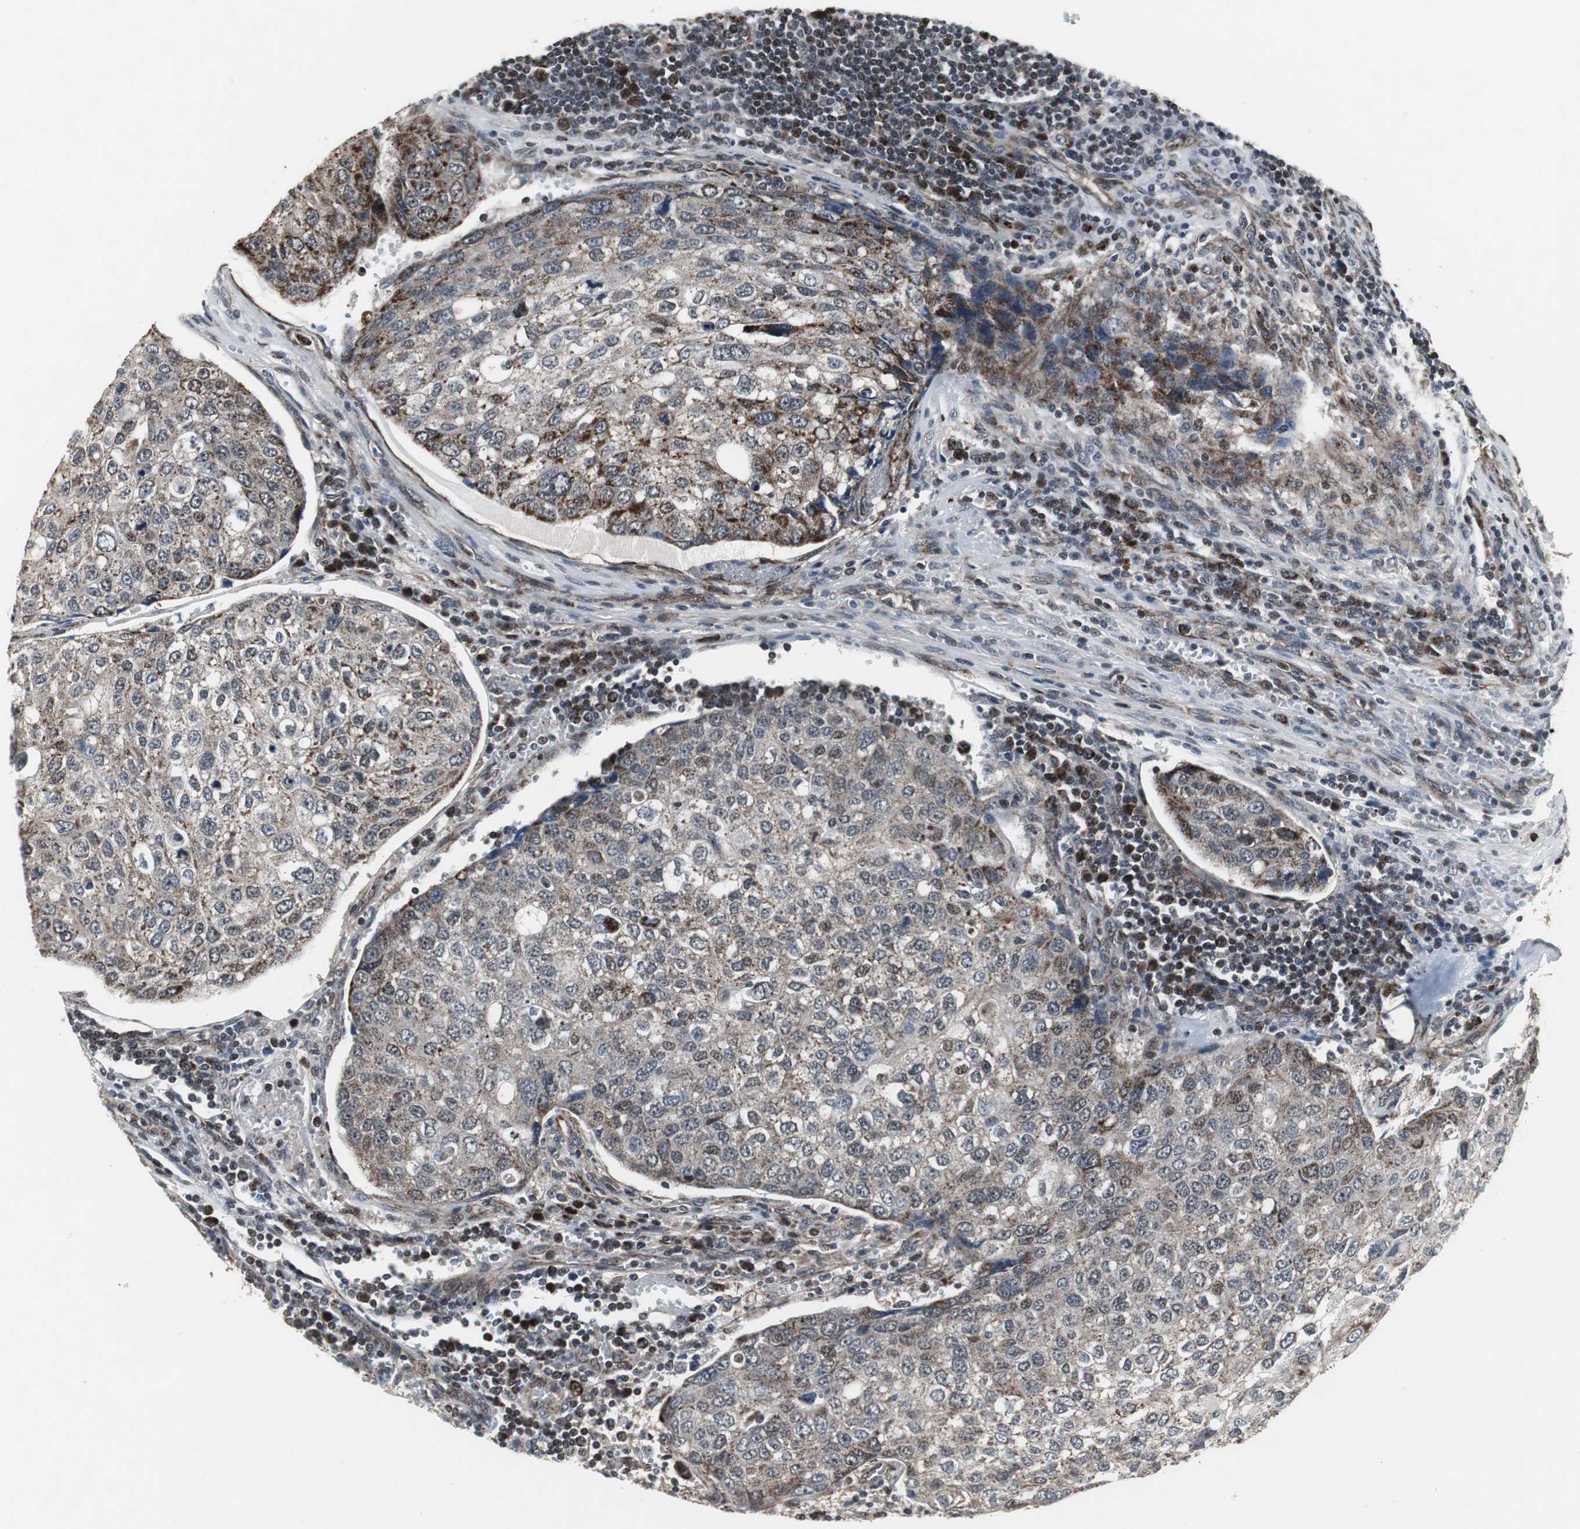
{"staining": {"intensity": "strong", "quantity": "25%-75%", "location": "cytoplasmic/membranous"}, "tissue": "urothelial cancer", "cell_type": "Tumor cells", "image_type": "cancer", "snomed": [{"axis": "morphology", "description": "Urothelial carcinoma, High grade"}, {"axis": "topography", "description": "Lymph node"}, {"axis": "topography", "description": "Urinary bladder"}], "caption": "IHC of urothelial cancer displays high levels of strong cytoplasmic/membranous positivity in approximately 25%-75% of tumor cells.", "gene": "MRPL40", "patient": {"sex": "male", "age": 51}}